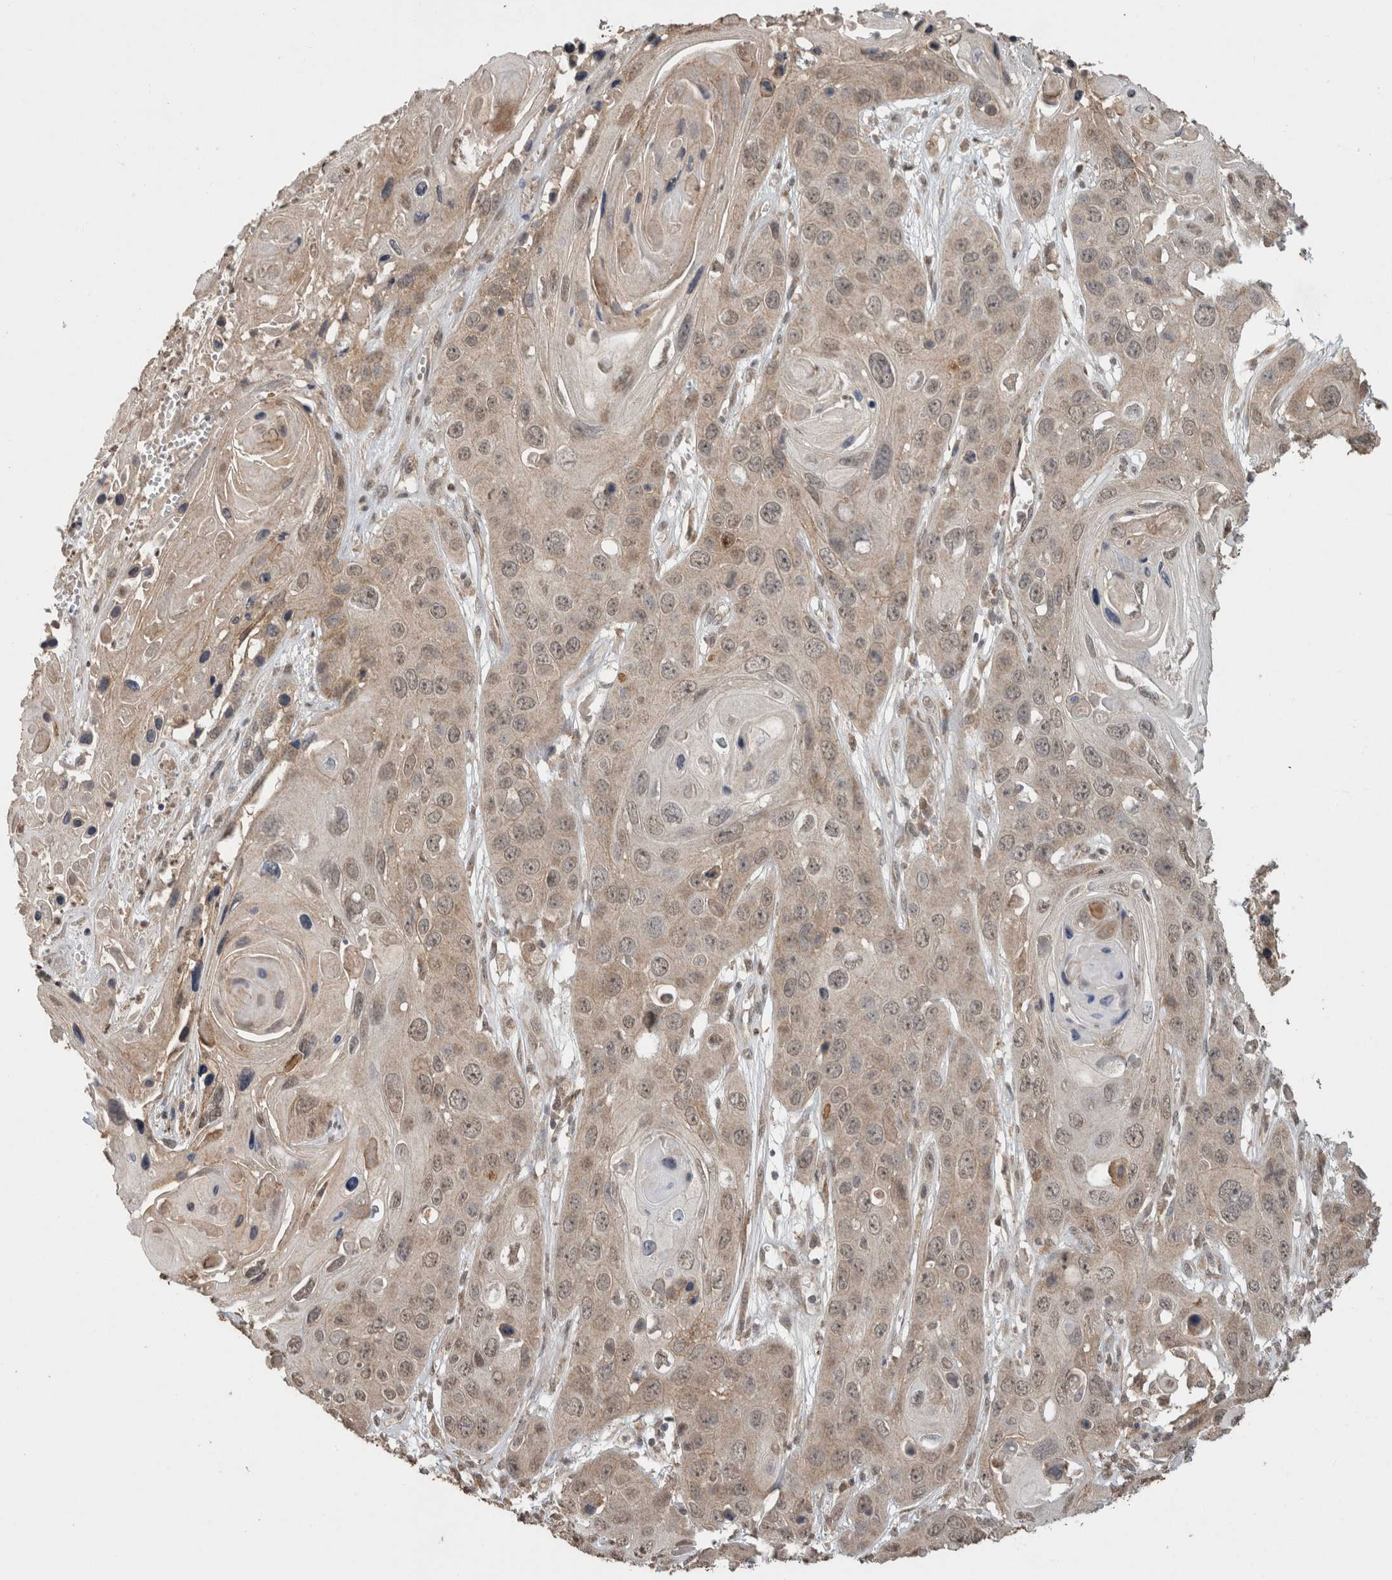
{"staining": {"intensity": "weak", "quantity": "25%-75%", "location": "cytoplasmic/membranous,nuclear"}, "tissue": "skin cancer", "cell_type": "Tumor cells", "image_type": "cancer", "snomed": [{"axis": "morphology", "description": "Squamous cell carcinoma, NOS"}, {"axis": "topography", "description": "Skin"}], "caption": "The immunohistochemical stain labels weak cytoplasmic/membranous and nuclear staining in tumor cells of skin cancer (squamous cell carcinoma) tissue. (DAB IHC with brightfield microscopy, high magnification).", "gene": "FAM3A", "patient": {"sex": "male", "age": 55}}